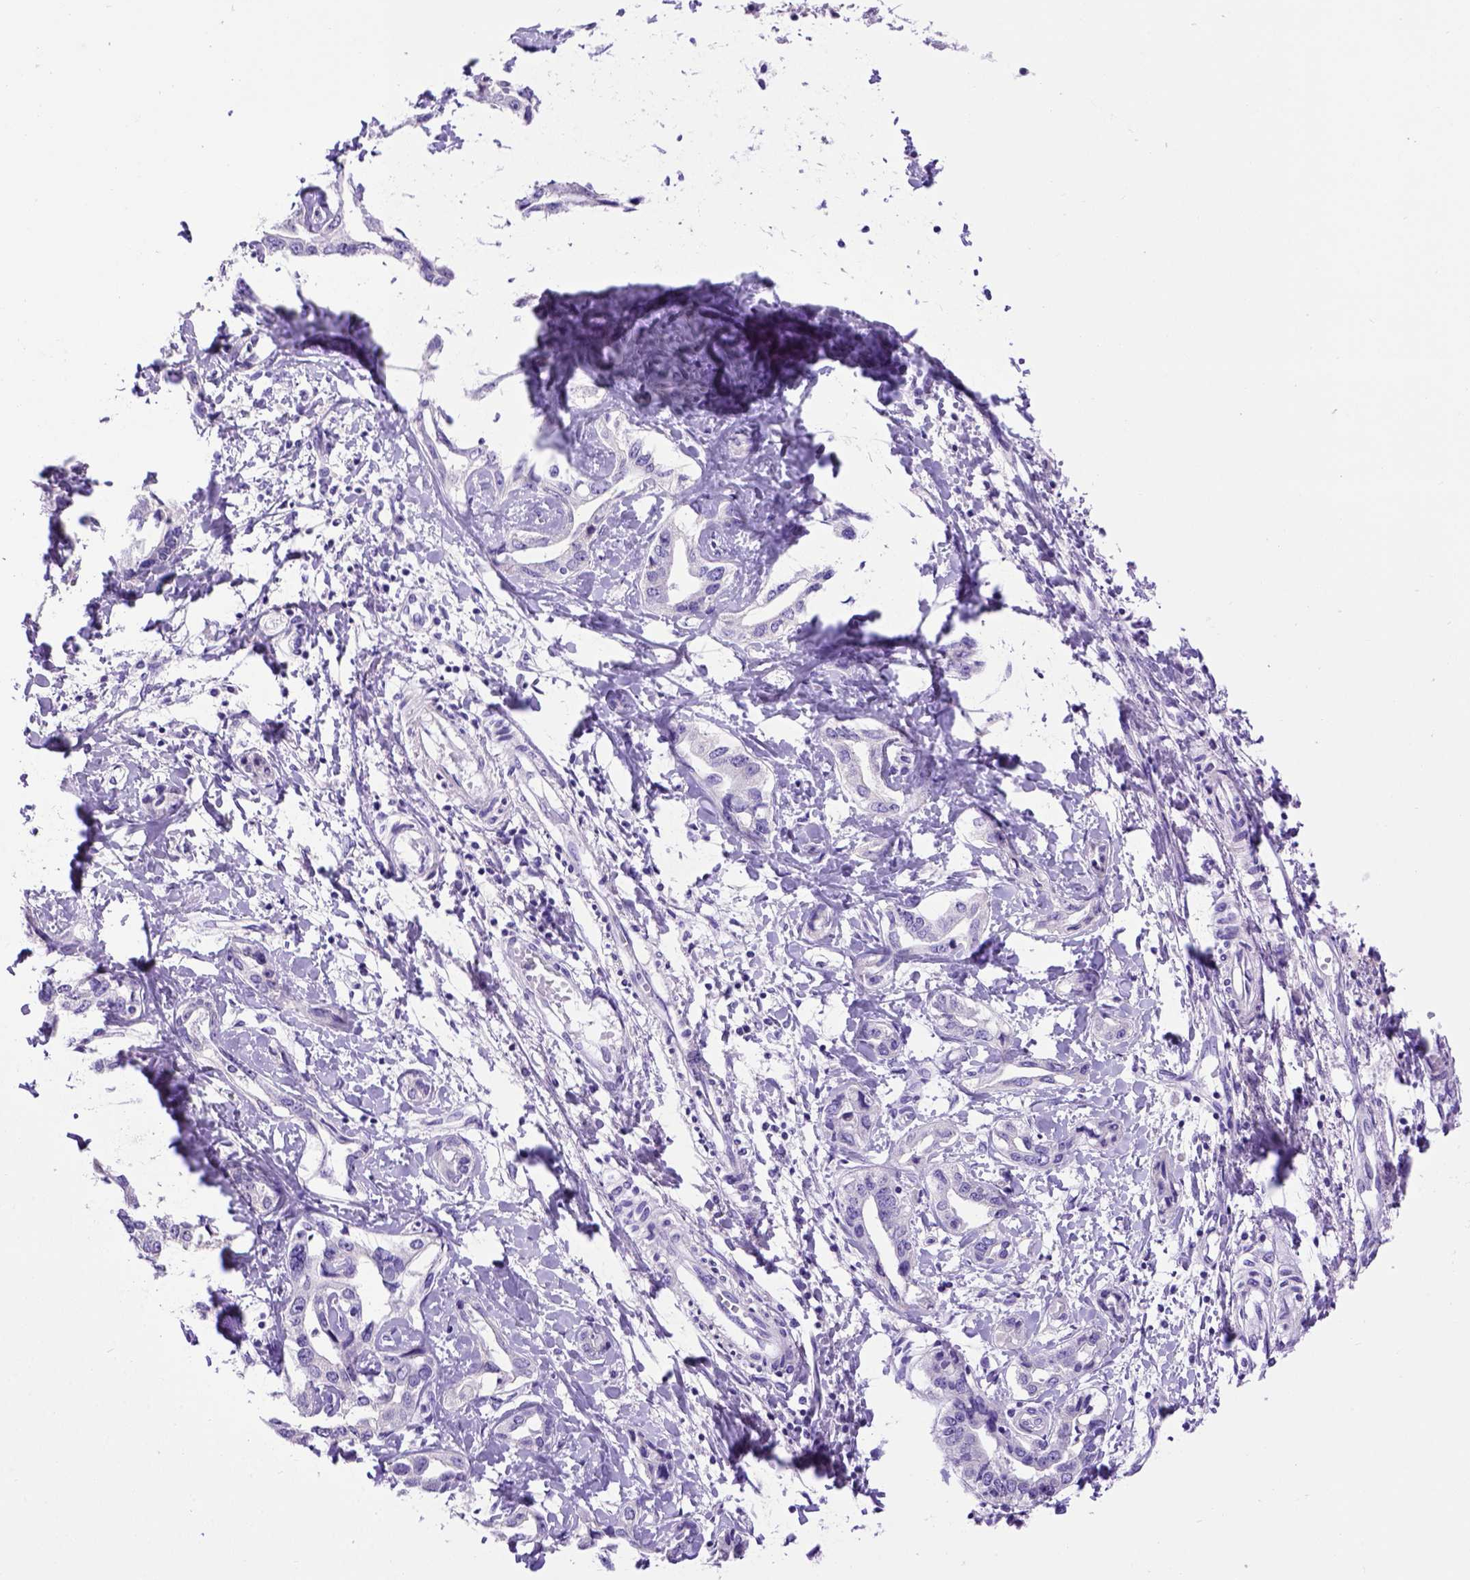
{"staining": {"intensity": "negative", "quantity": "none", "location": "none"}, "tissue": "liver cancer", "cell_type": "Tumor cells", "image_type": "cancer", "snomed": [{"axis": "morphology", "description": "Cholangiocarcinoma"}, {"axis": "topography", "description": "Liver"}], "caption": "A photomicrograph of human cholangiocarcinoma (liver) is negative for staining in tumor cells. (DAB immunohistochemistry visualized using brightfield microscopy, high magnification).", "gene": "PTGES", "patient": {"sex": "male", "age": 59}}